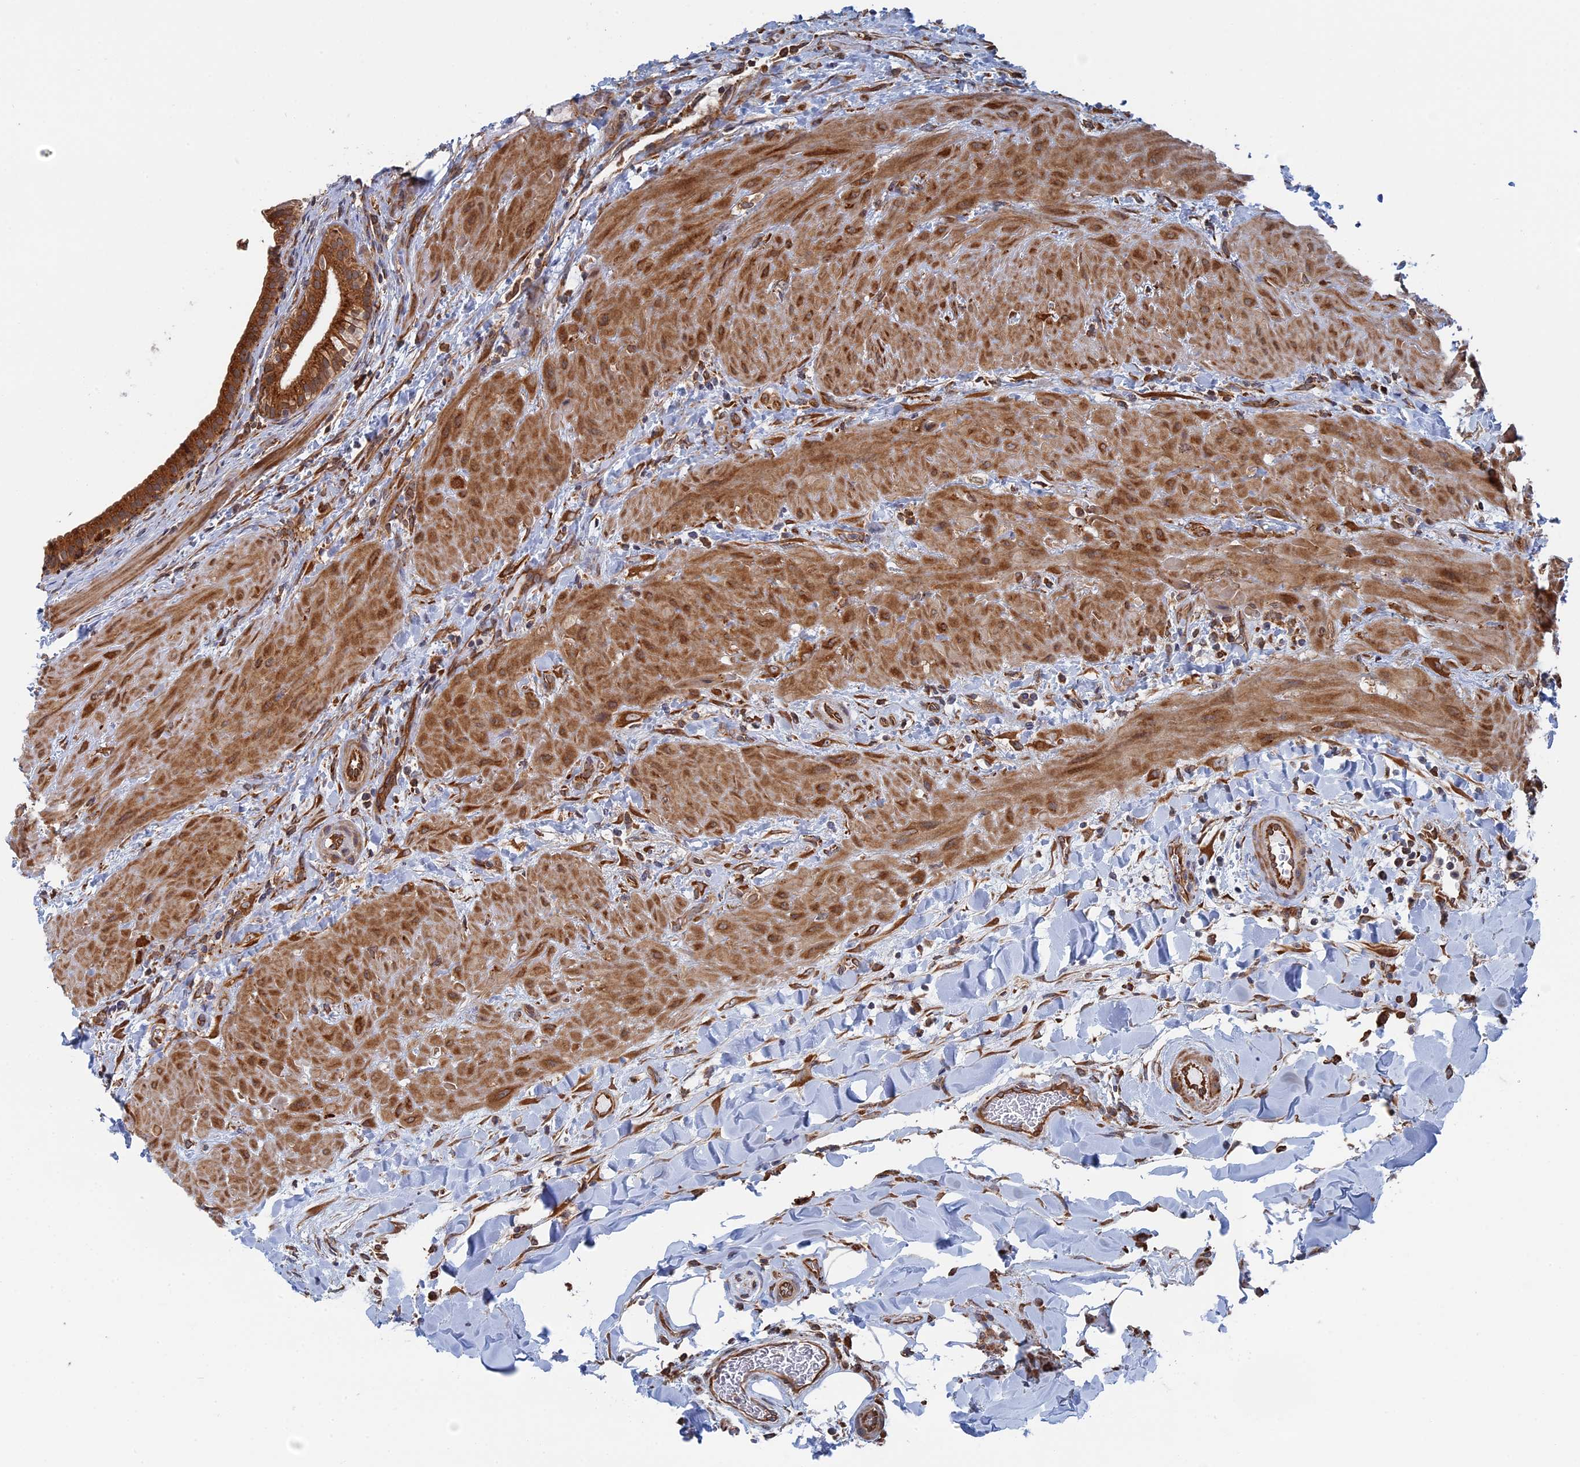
{"staining": {"intensity": "moderate", "quantity": ">75%", "location": "cytoplasmic/membranous"}, "tissue": "gallbladder", "cell_type": "Glandular cells", "image_type": "normal", "snomed": [{"axis": "morphology", "description": "Normal tissue, NOS"}, {"axis": "topography", "description": "Gallbladder"}], "caption": "Gallbladder stained with a brown dye reveals moderate cytoplasmic/membranous positive positivity in approximately >75% of glandular cells.", "gene": "BPIFB6", "patient": {"sex": "male", "age": 24}}